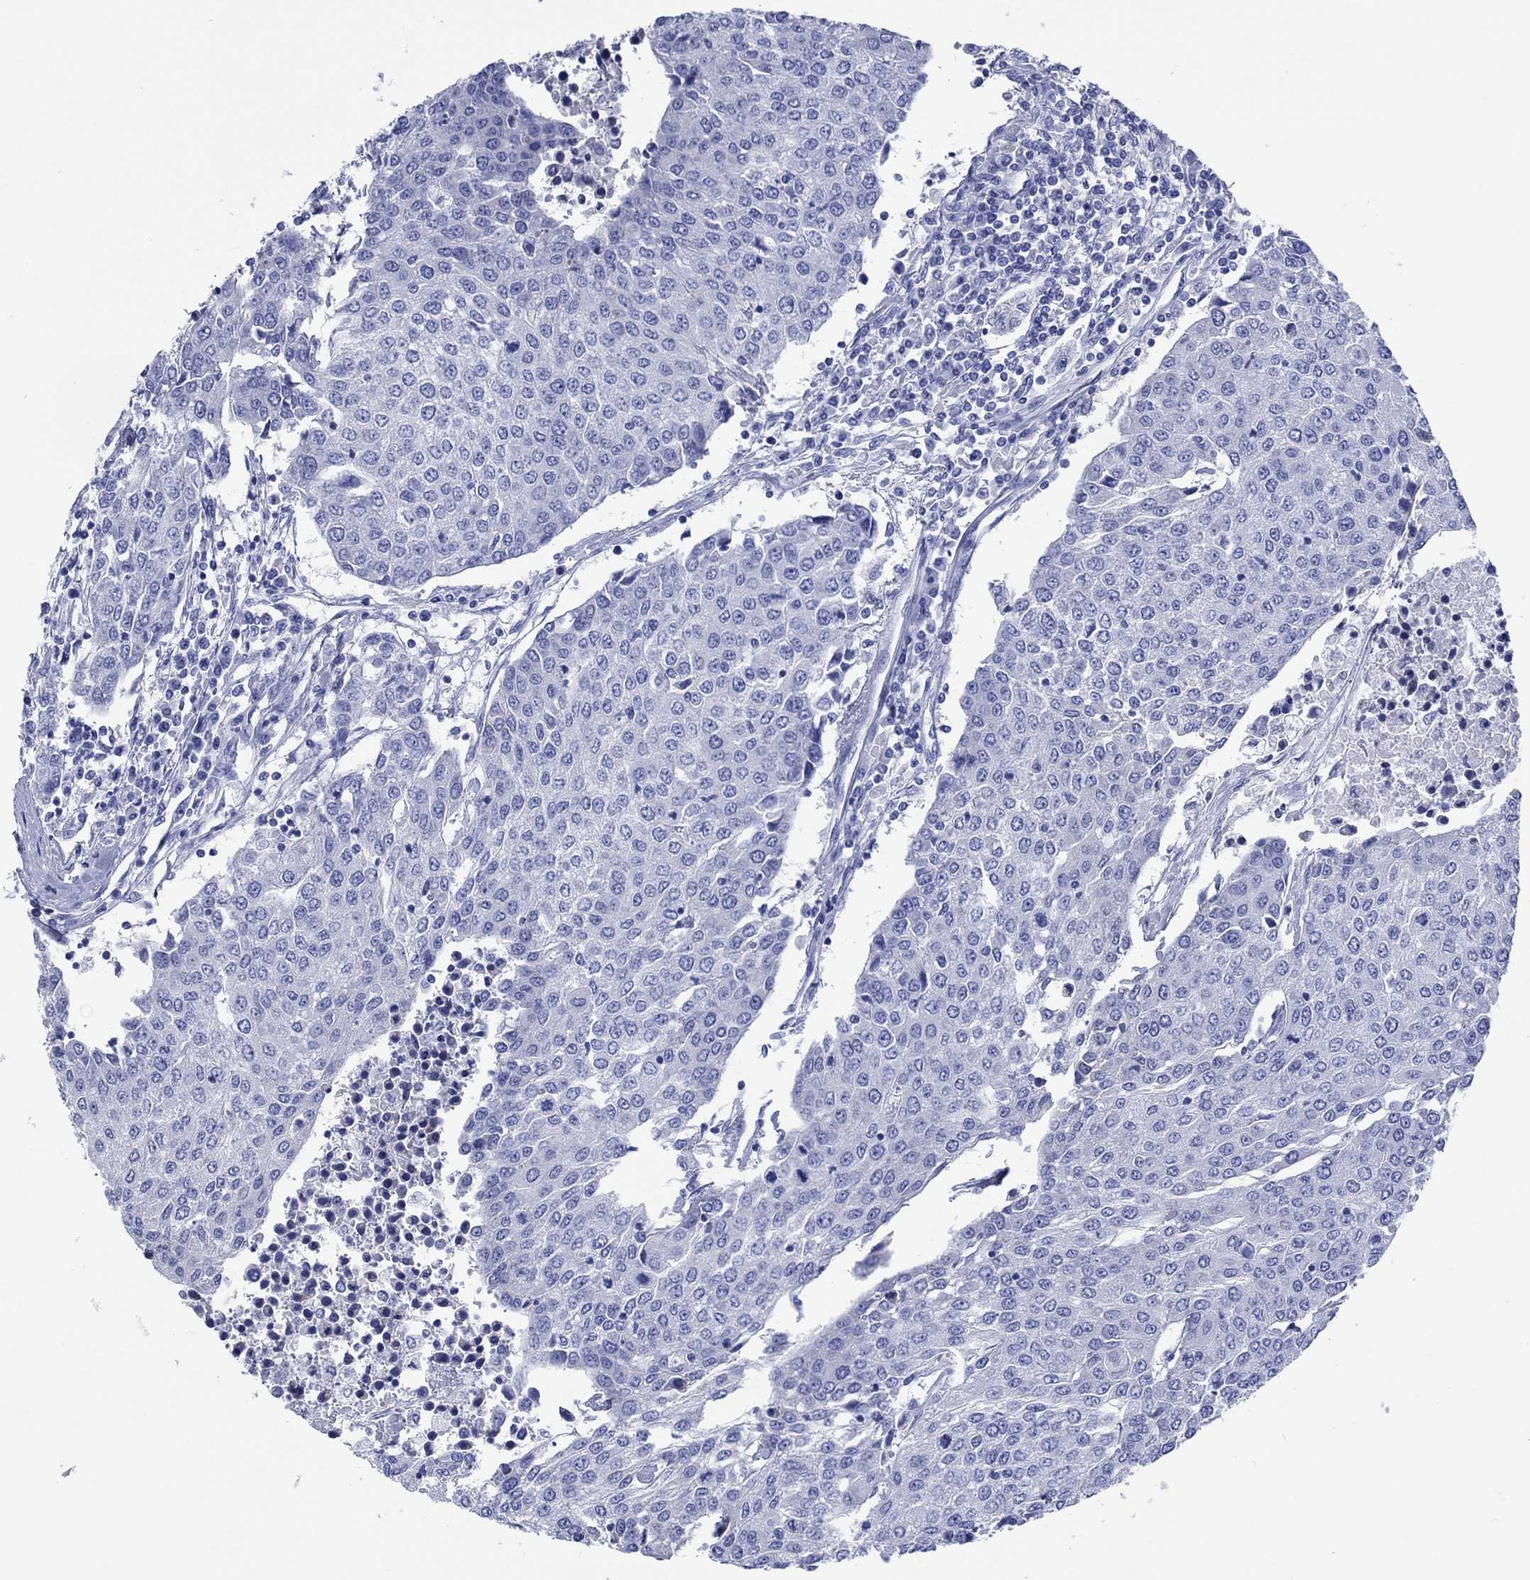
{"staining": {"intensity": "negative", "quantity": "none", "location": "none"}, "tissue": "urothelial cancer", "cell_type": "Tumor cells", "image_type": "cancer", "snomed": [{"axis": "morphology", "description": "Urothelial carcinoma, High grade"}, {"axis": "topography", "description": "Urinary bladder"}], "caption": "Immunohistochemical staining of high-grade urothelial carcinoma reveals no significant positivity in tumor cells. (Brightfield microscopy of DAB immunohistochemistry (IHC) at high magnification).", "gene": "HCRT", "patient": {"sex": "female", "age": 85}}